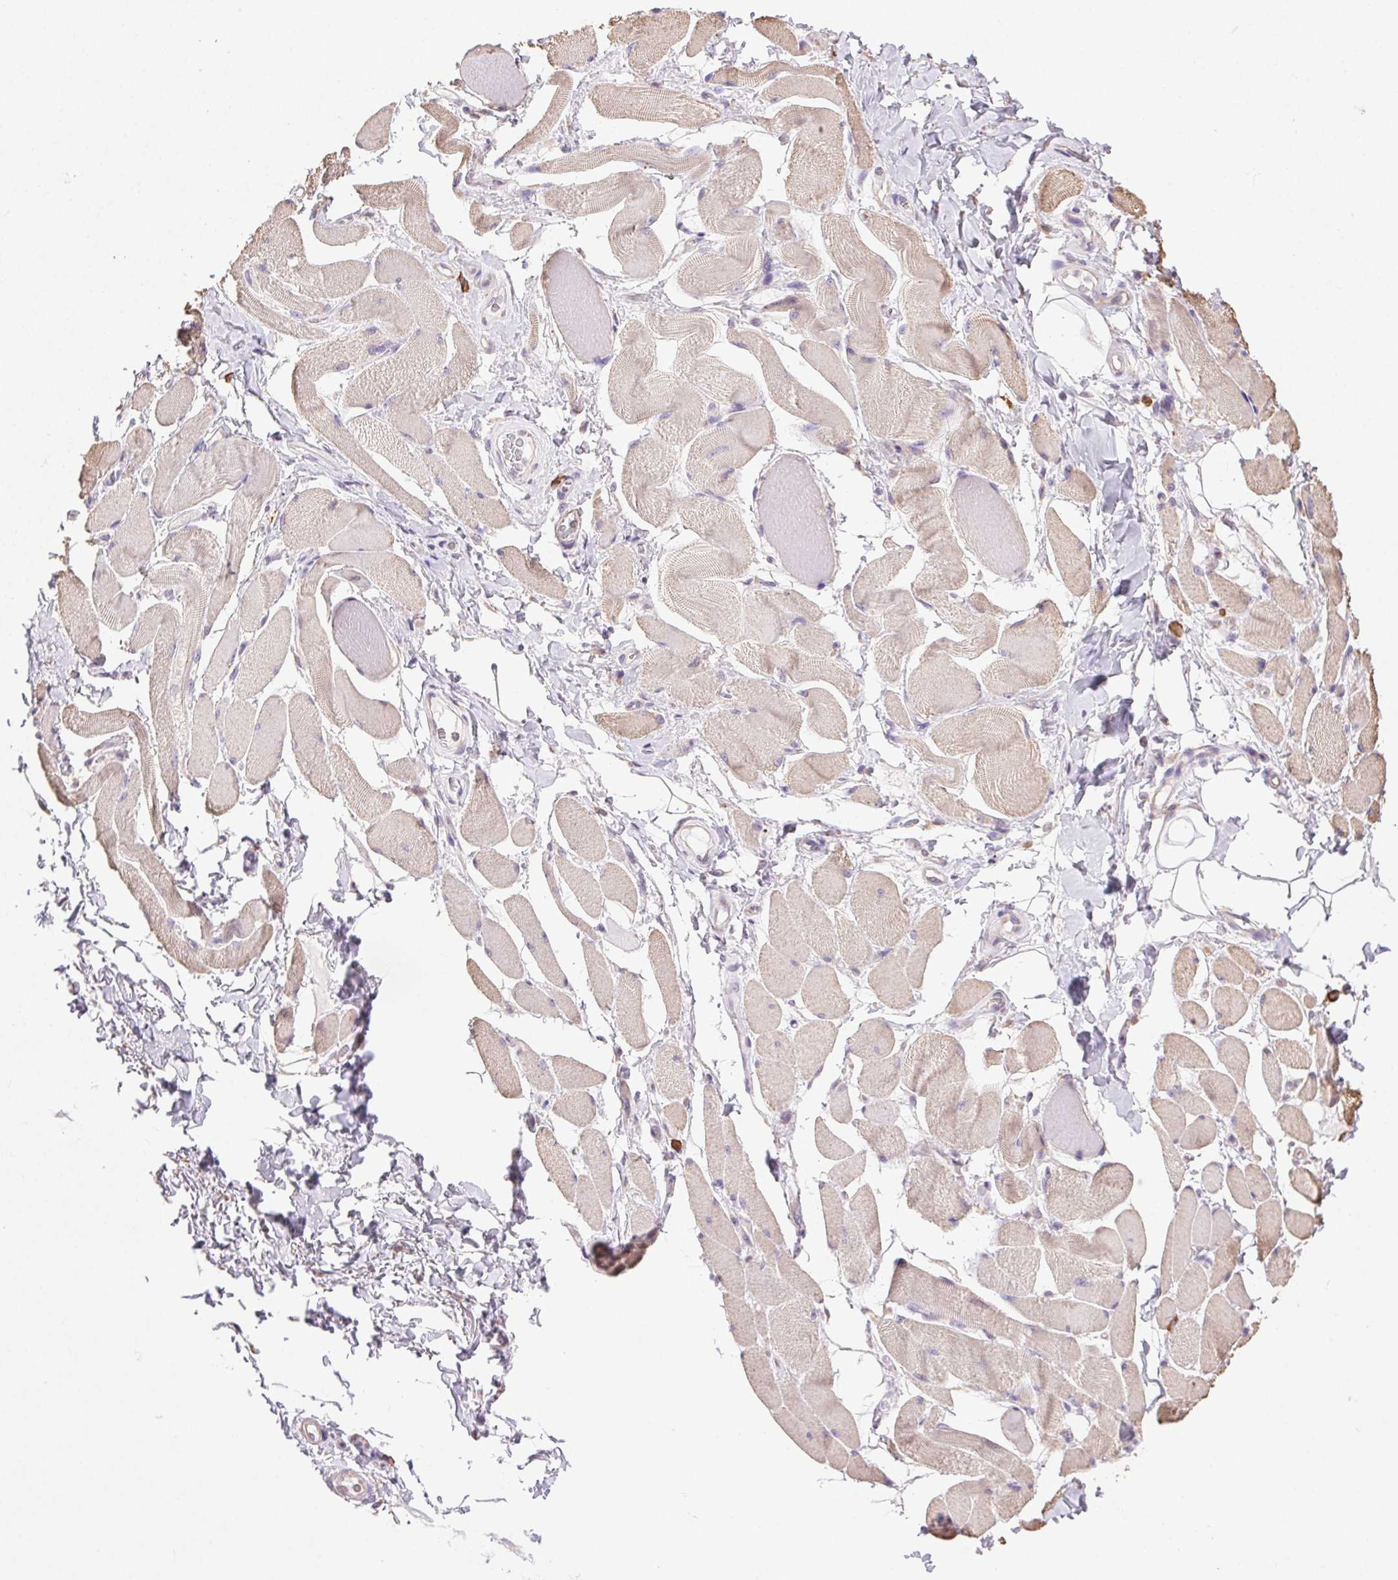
{"staining": {"intensity": "weak", "quantity": "25%-75%", "location": "cytoplasmic/membranous"}, "tissue": "skeletal muscle", "cell_type": "Myocytes", "image_type": "normal", "snomed": [{"axis": "morphology", "description": "Normal tissue, NOS"}, {"axis": "topography", "description": "Skeletal muscle"}, {"axis": "topography", "description": "Anal"}, {"axis": "topography", "description": "Peripheral nerve tissue"}], "caption": "Protein positivity by immunohistochemistry (IHC) displays weak cytoplasmic/membranous expression in approximately 25%-75% of myocytes in unremarkable skeletal muscle.", "gene": "SNX31", "patient": {"sex": "male", "age": 53}}